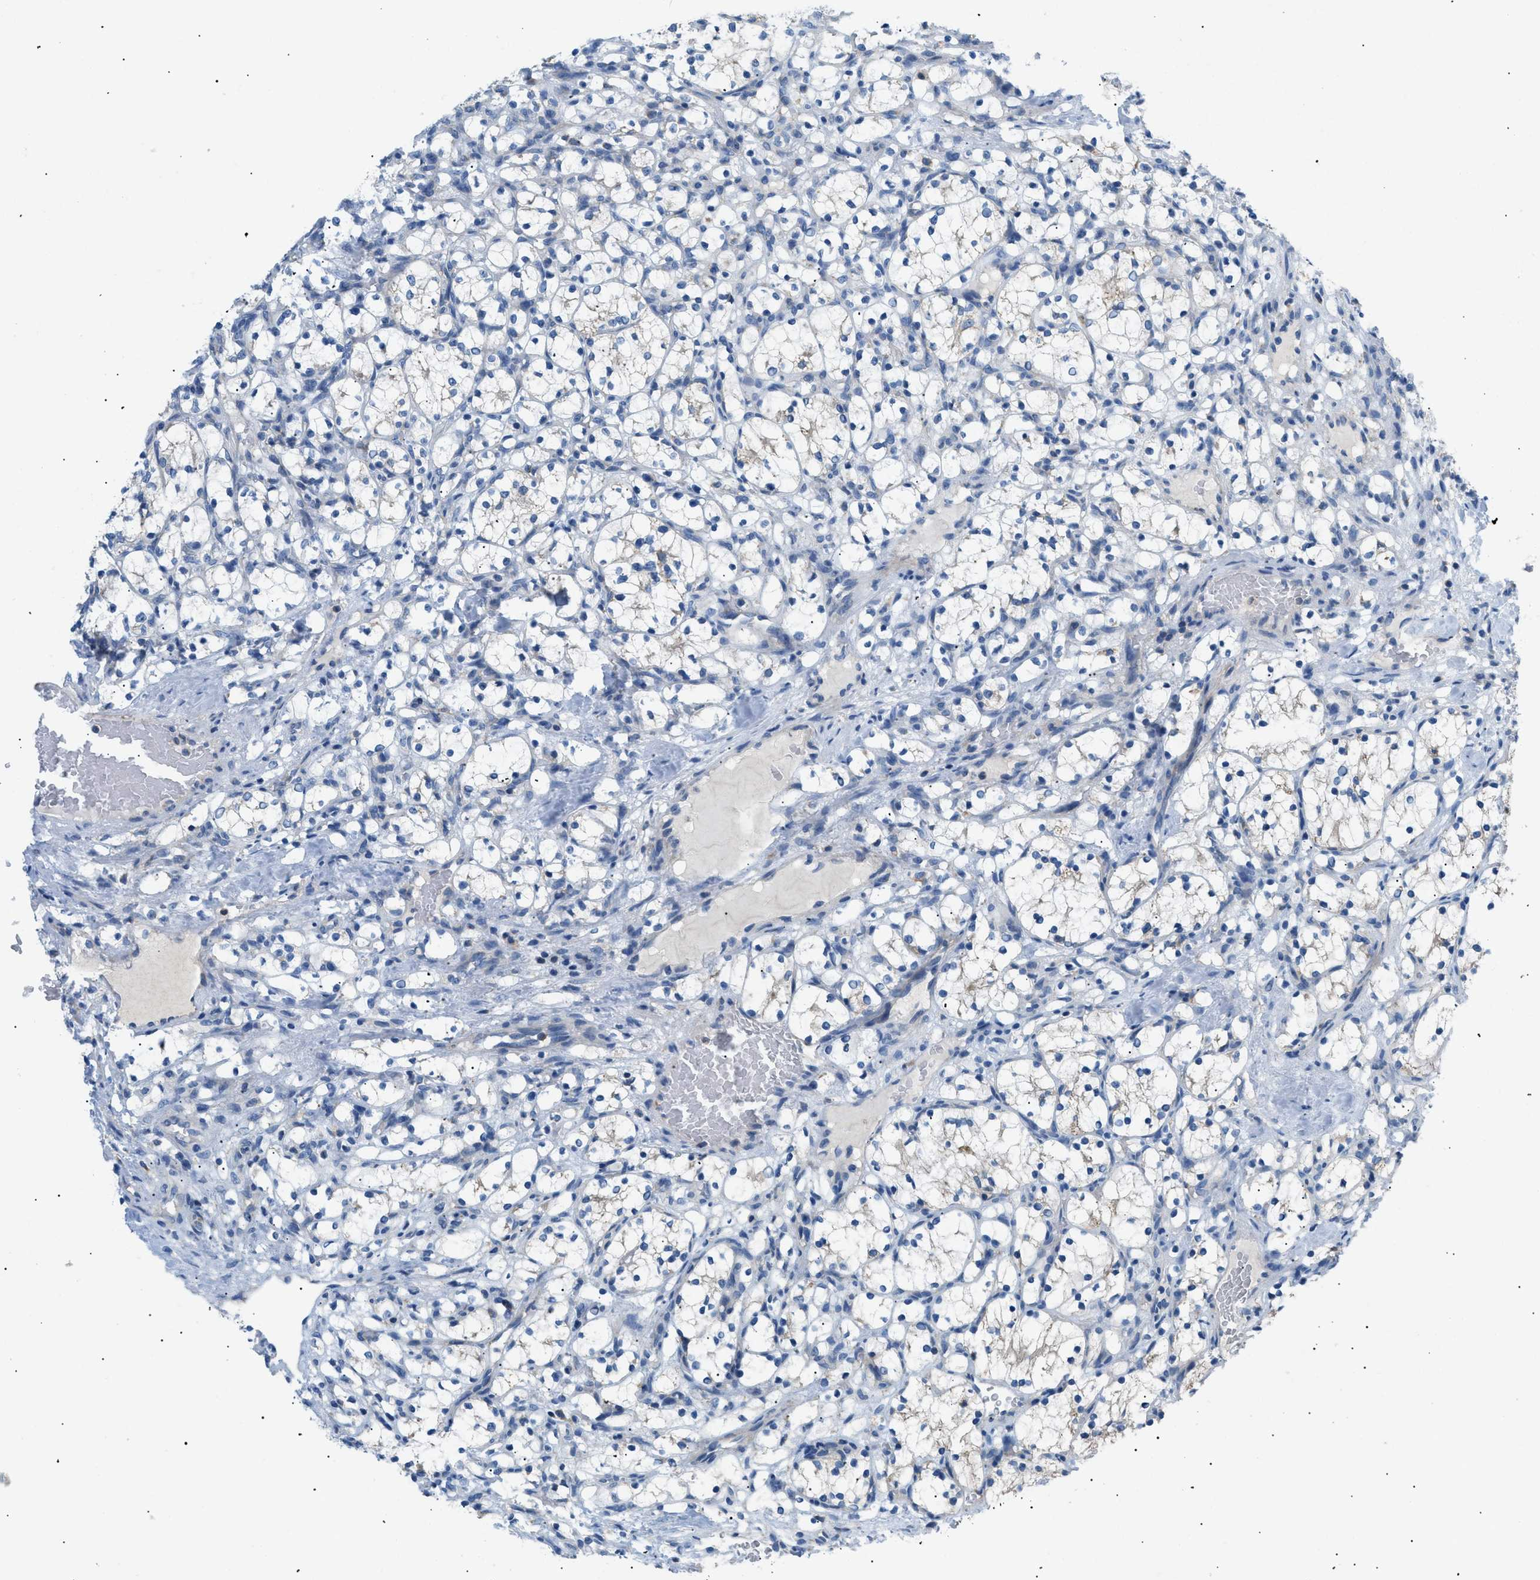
{"staining": {"intensity": "negative", "quantity": "none", "location": "none"}, "tissue": "renal cancer", "cell_type": "Tumor cells", "image_type": "cancer", "snomed": [{"axis": "morphology", "description": "Adenocarcinoma, NOS"}, {"axis": "topography", "description": "Kidney"}], "caption": "IHC image of neoplastic tissue: renal adenocarcinoma stained with DAB displays no significant protein positivity in tumor cells. (DAB (3,3'-diaminobenzidine) immunohistochemistry with hematoxylin counter stain).", "gene": "ILDR1", "patient": {"sex": "female", "age": 69}}